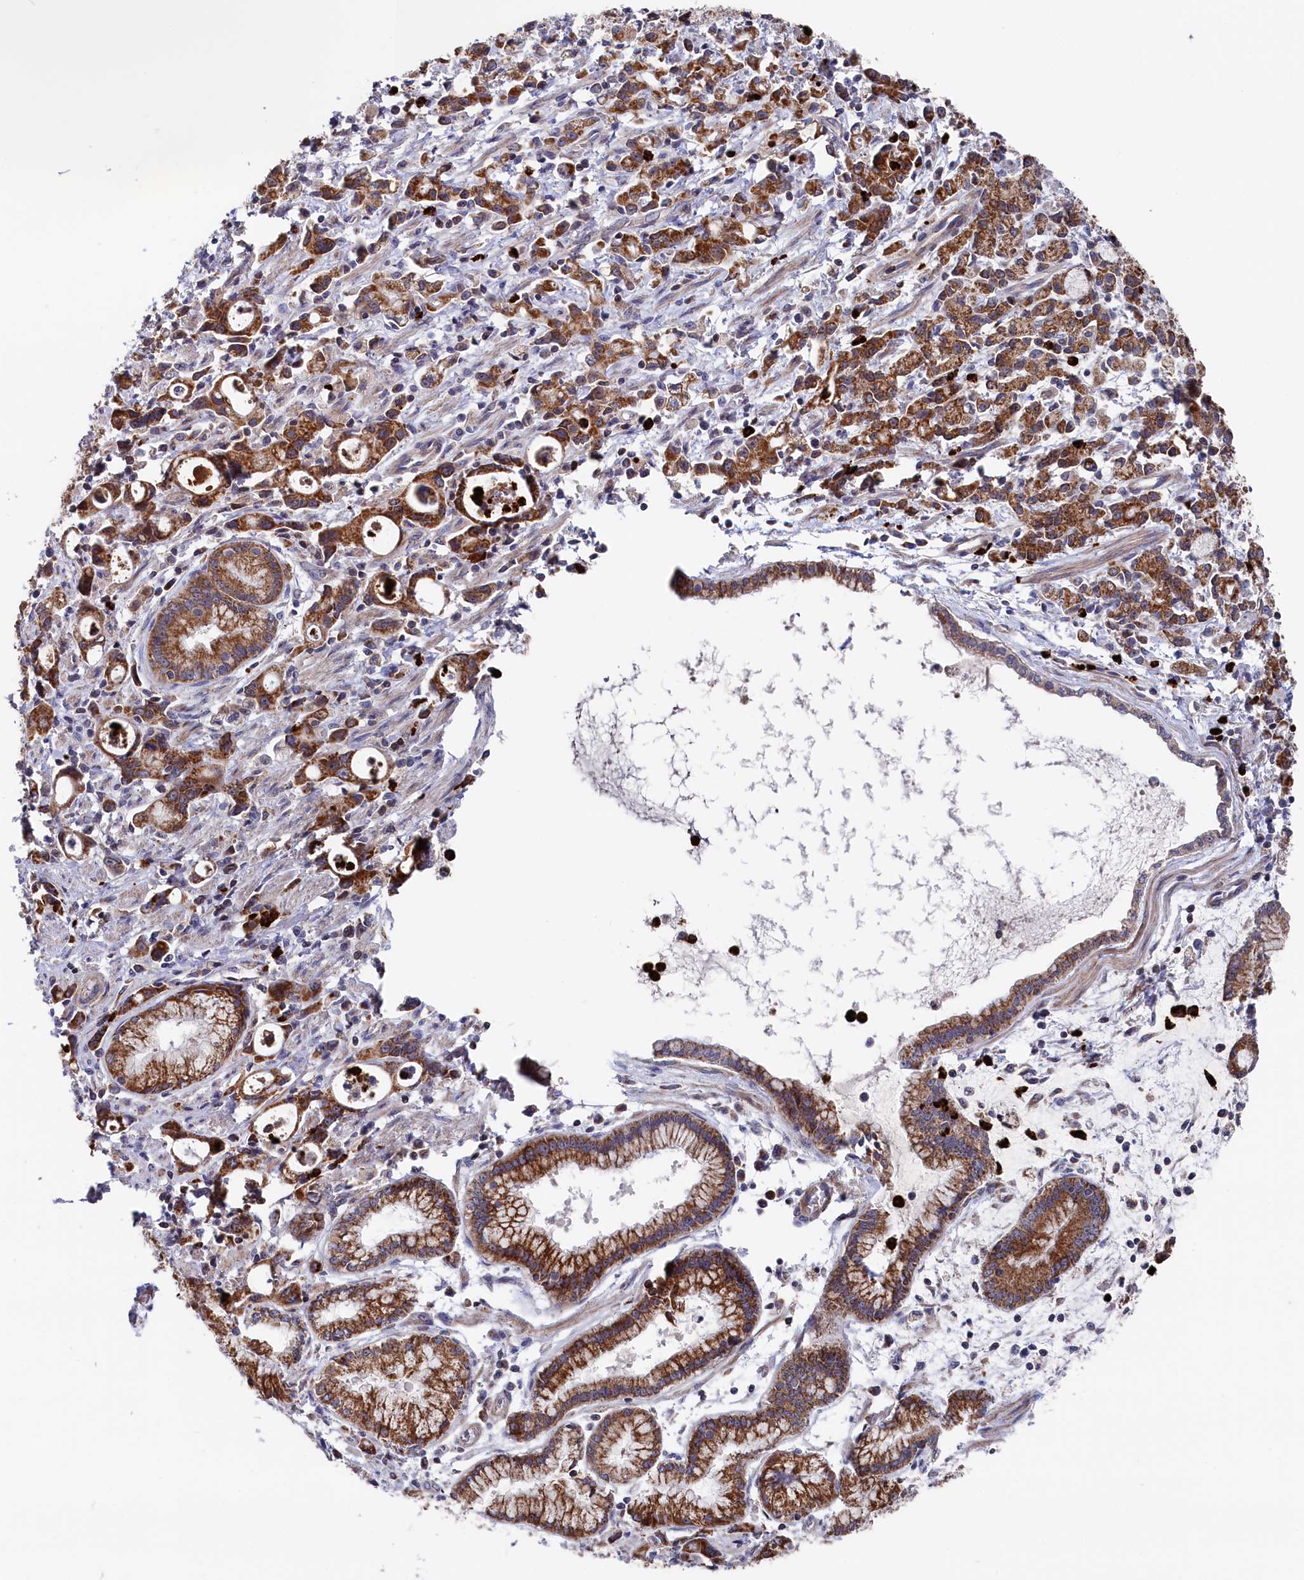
{"staining": {"intensity": "strong", "quantity": ">75%", "location": "cytoplasmic/membranous"}, "tissue": "stomach cancer", "cell_type": "Tumor cells", "image_type": "cancer", "snomed": [{"axis": "morphology", "description": "Adenocarcinoma, NOS"}, {"axis": "topography", "description": "Stomach, lower"}], "caption": "Protein expression analysis of stomach cancer demonstrates strong cytoplasmic/membranous expression in about >75% of tumor cells.", "gene": "CHCHD1", "patient": {"sex": "female", "age": 43}}